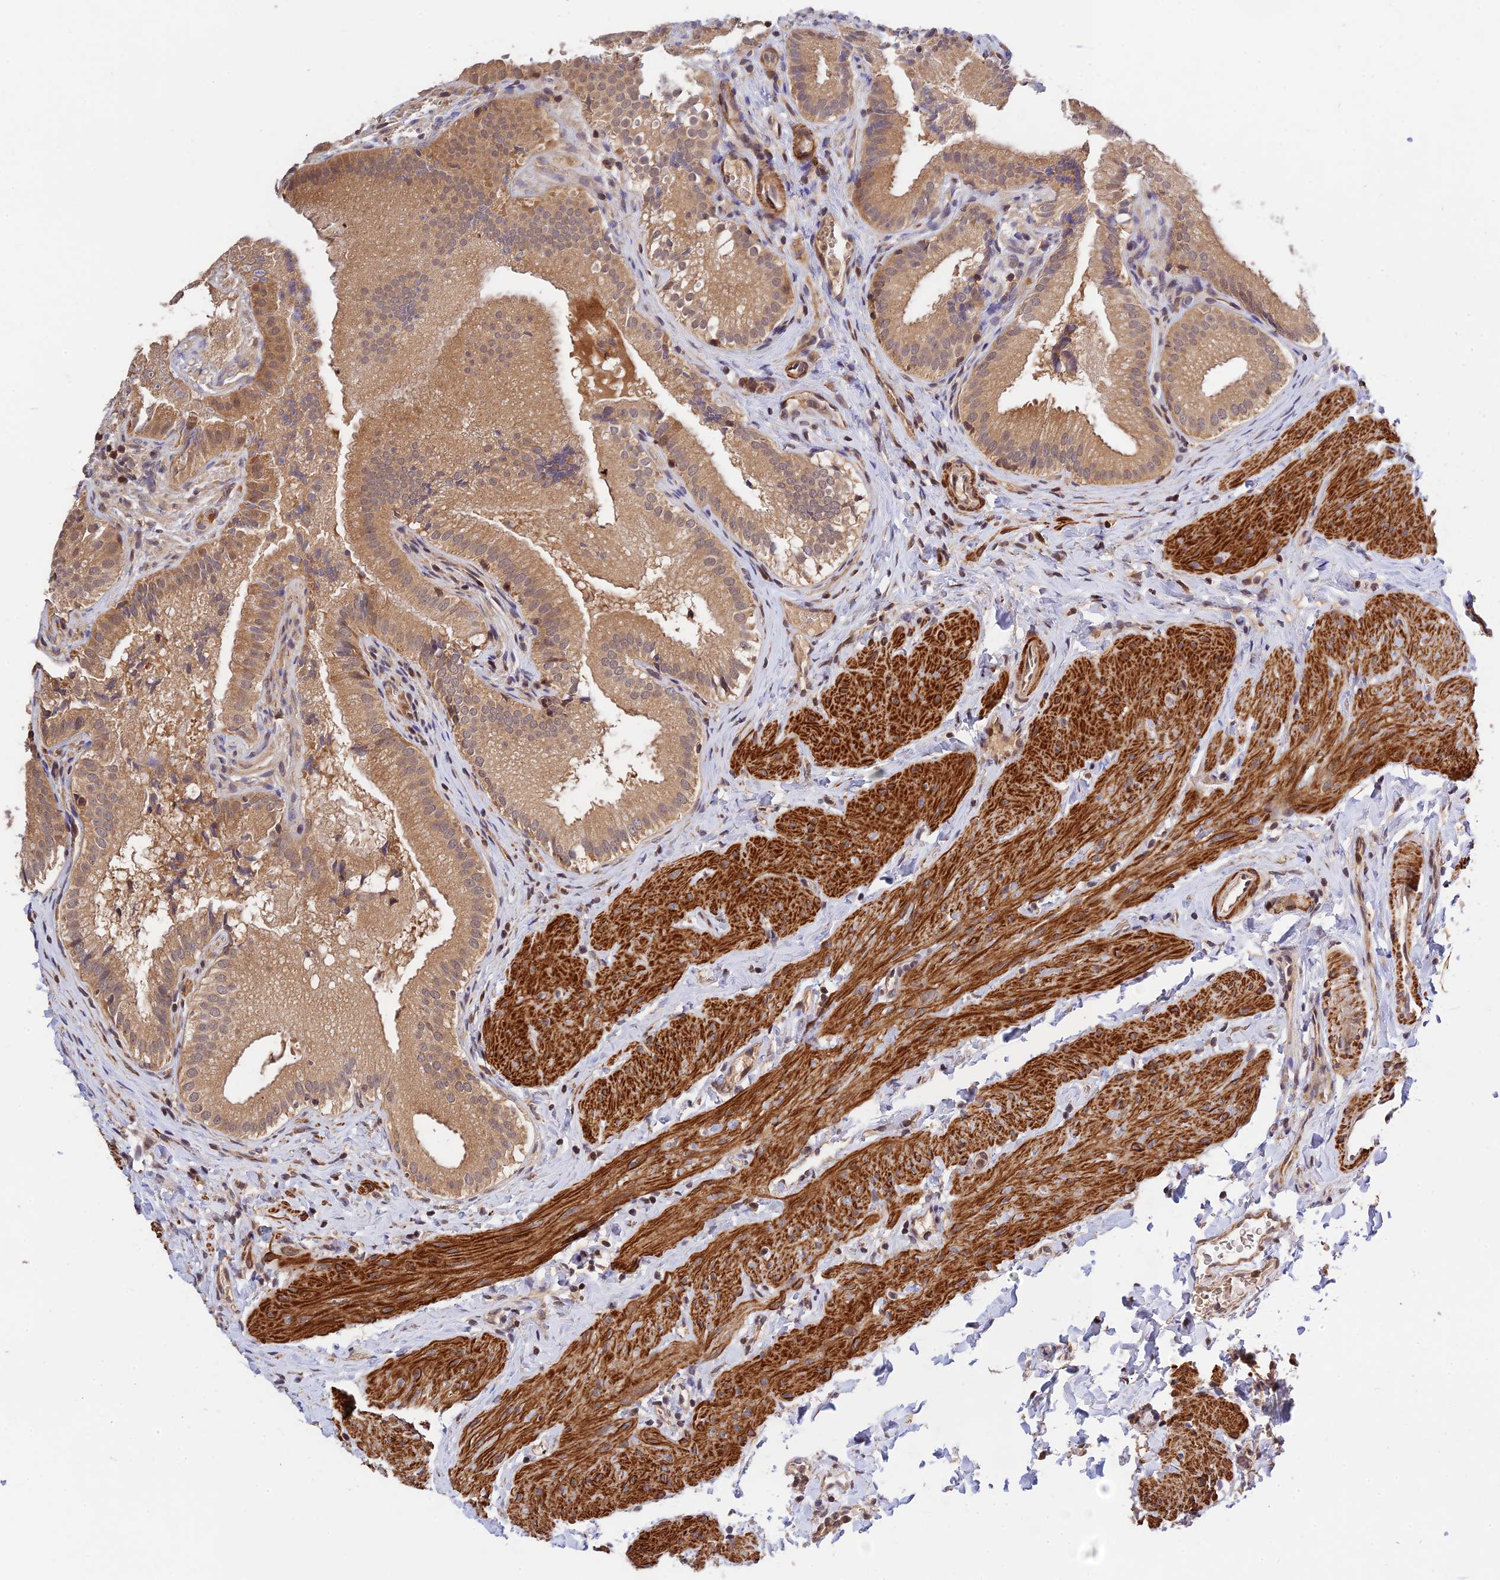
{"staining": {"intensity": "moderate", "quantity": ">75%", "location": "cytoplasmic/membranous"}, "tissue": "gallbladder", "cell_type": "Glandular cells", "image_type": "normal", "snomed": [{"axis": "morphology", "description": "Normal tissue, NOS"}, {"axis": "topography", "description": "Gallbladder"}], "caption": "Gallbladder stained with immunohistochemistry (IHC) demonstrates moderate cytoplasmic/membranous expression in approximately >75% of glandular cells.", "gene": "CWH43", "patient": {"sex": "female", "age": 30}}